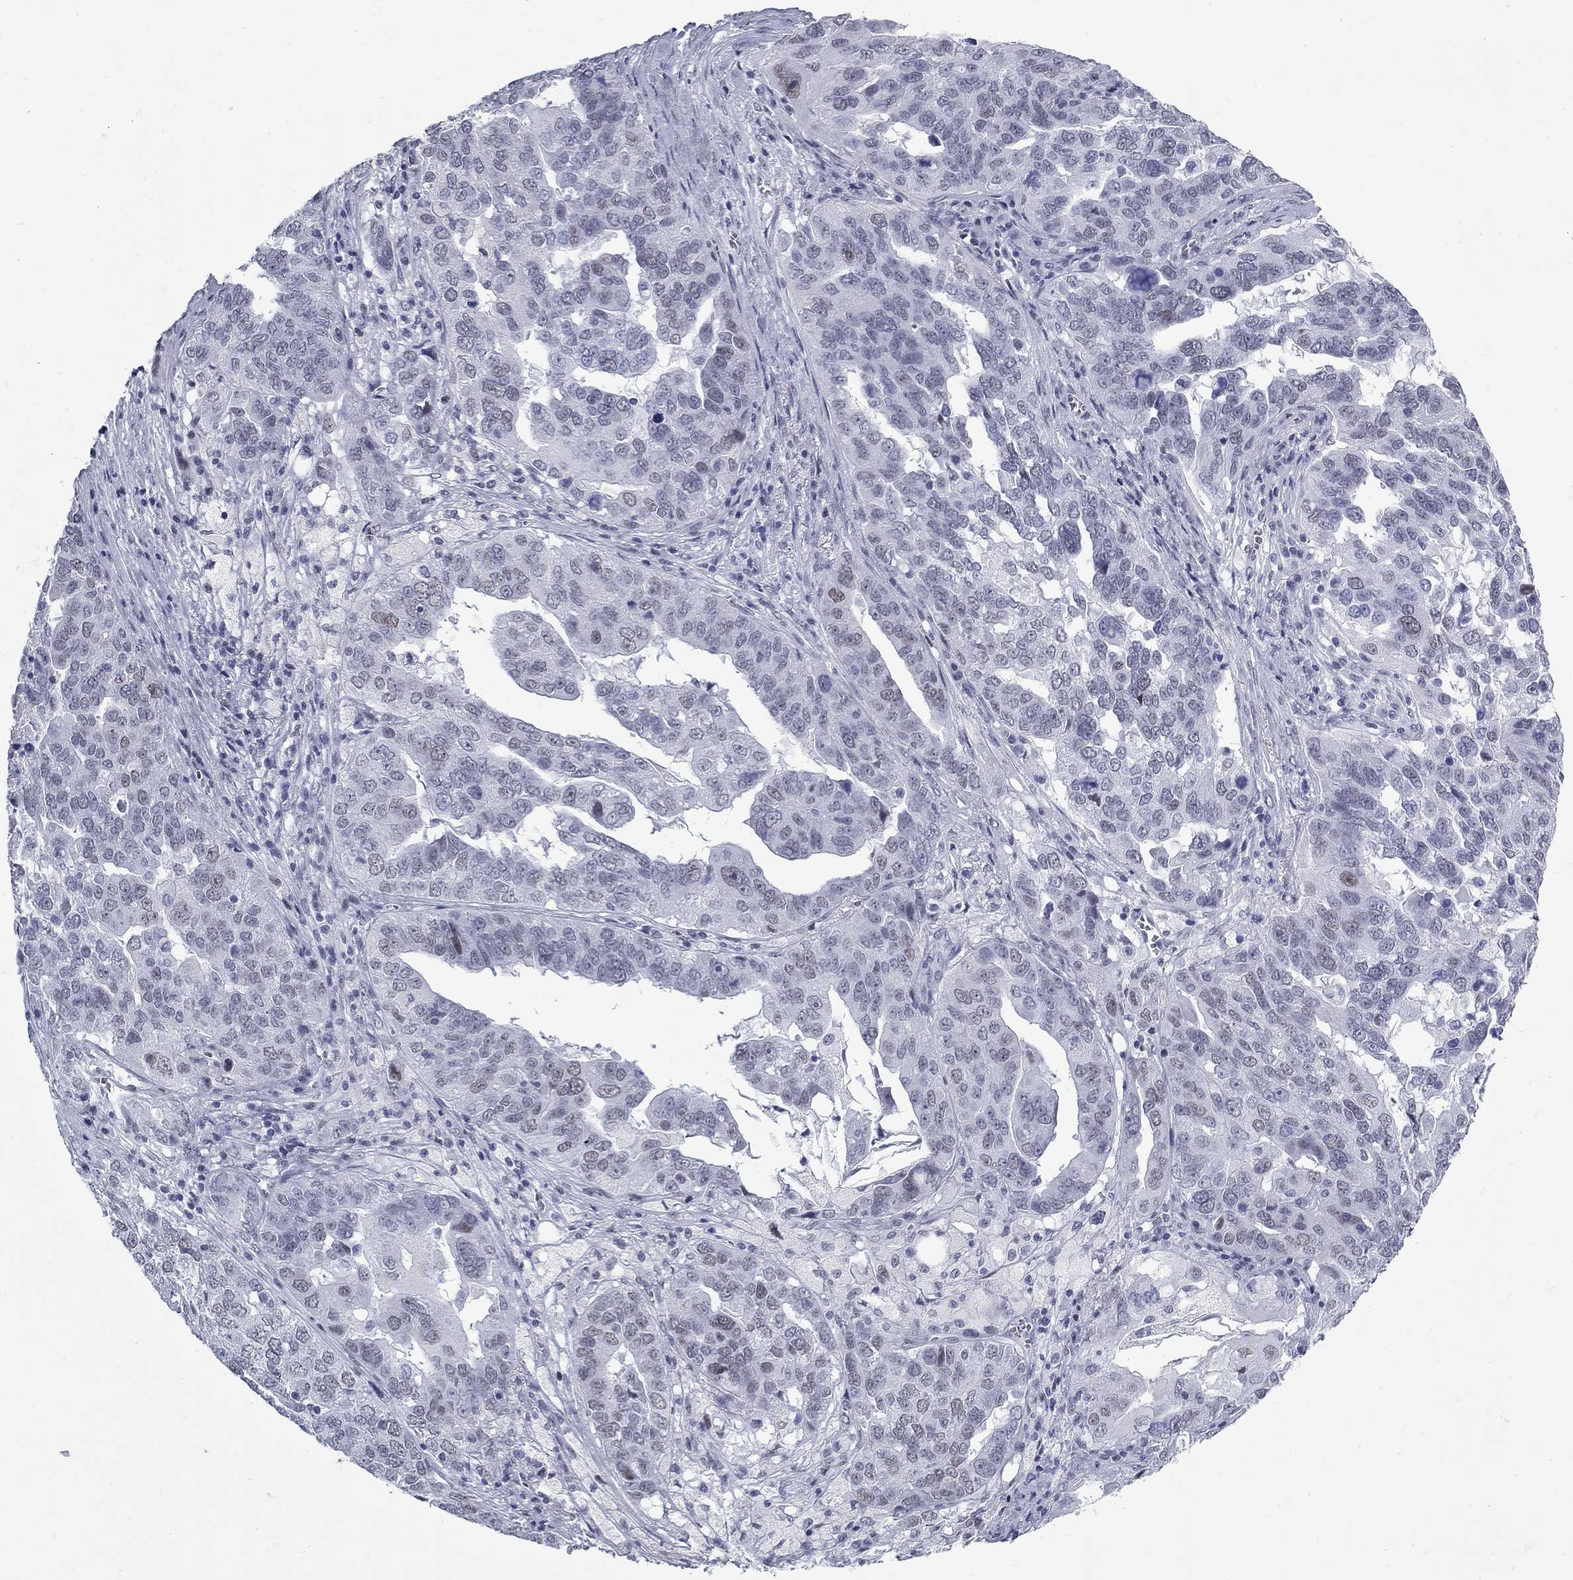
{"staining": {"intensity": "negative", "quantity": "none", "location": "none"}, "tissue": "ovarian cancer", "cell_type": "Tumor cells", "image_type": "cancer", "snomed": [{"axis": "morphology", "description": "Carcinoma, endometroid"}, {"axis": "topography", "description": "Soft tissue"}, {"axis": "topography", "description": "Ovary"}], "caption": "An image of human endometroid carcinoma (ovarian) is negative for staining in tumor cells. (DAB (3,3'-diaminobenzidine) IHC, high magnification).", "gene": "ASF1B", "patient": {"sex": "female", "age": 52}}